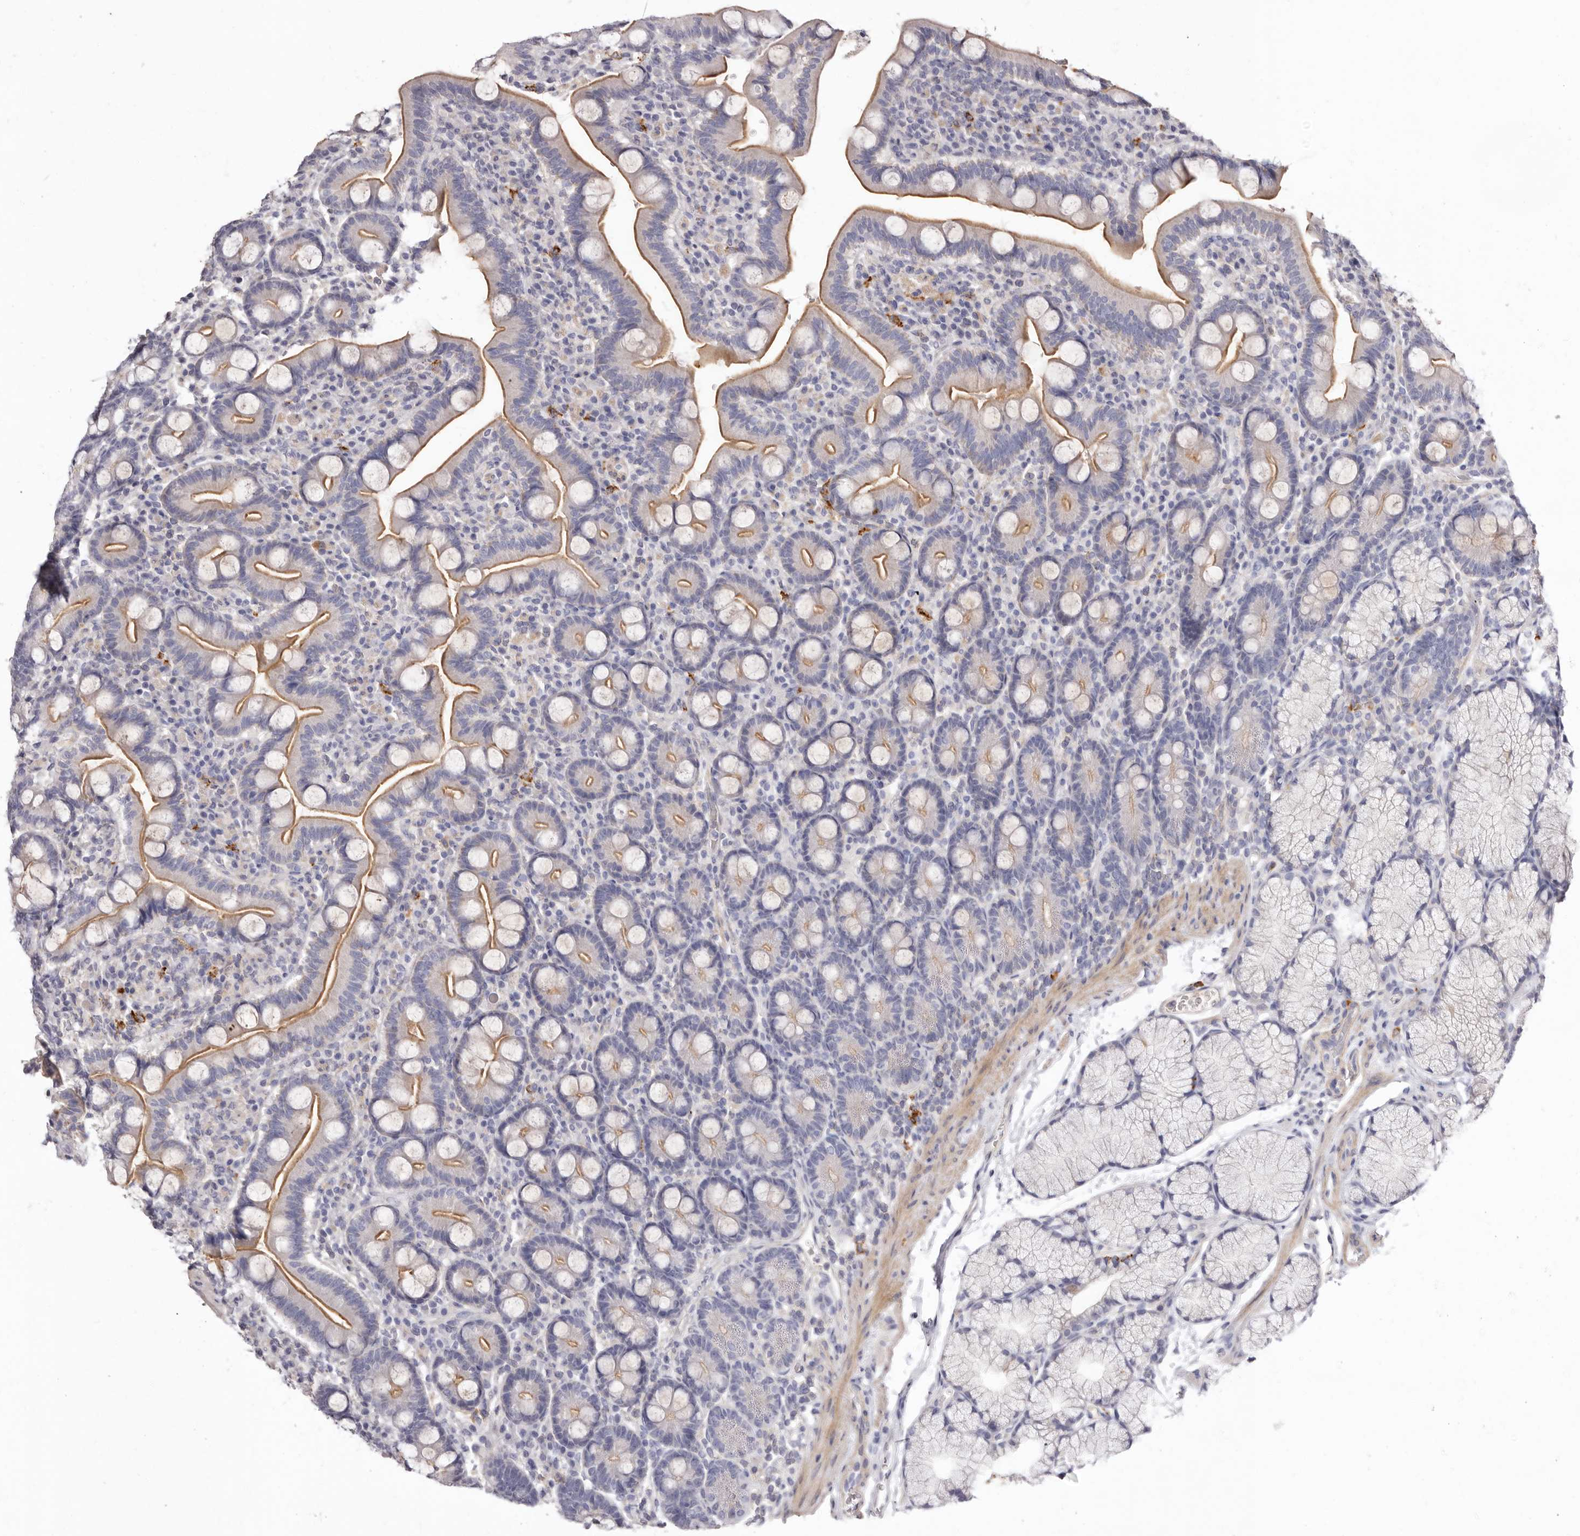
{"staining": {"intensity": "moderate", "quantity": "25%-75%", "location": "cytoplasmic/membranous"}, "tissue": "duodenum", "cell_type": "Glandular cells", "image_type": "normal", "snomed": [{"axis": "morphology", "description": "Normal tissue, NOS"}, {"axis": "topography", "description": "Duodenum"}], "caption": "Immunohistochemistry (IHC) histopathology image of benign duodenum: human duodenum stained using immunohistochemistry displays medium levels of moderate protein expression localized specifically in the cytoplasmic/membranous of glandular cells, appearing as a cytoplasmic/membranous brown color.", "gene": "S1PR5", "patient": {"sex": "male", "age": 35}}